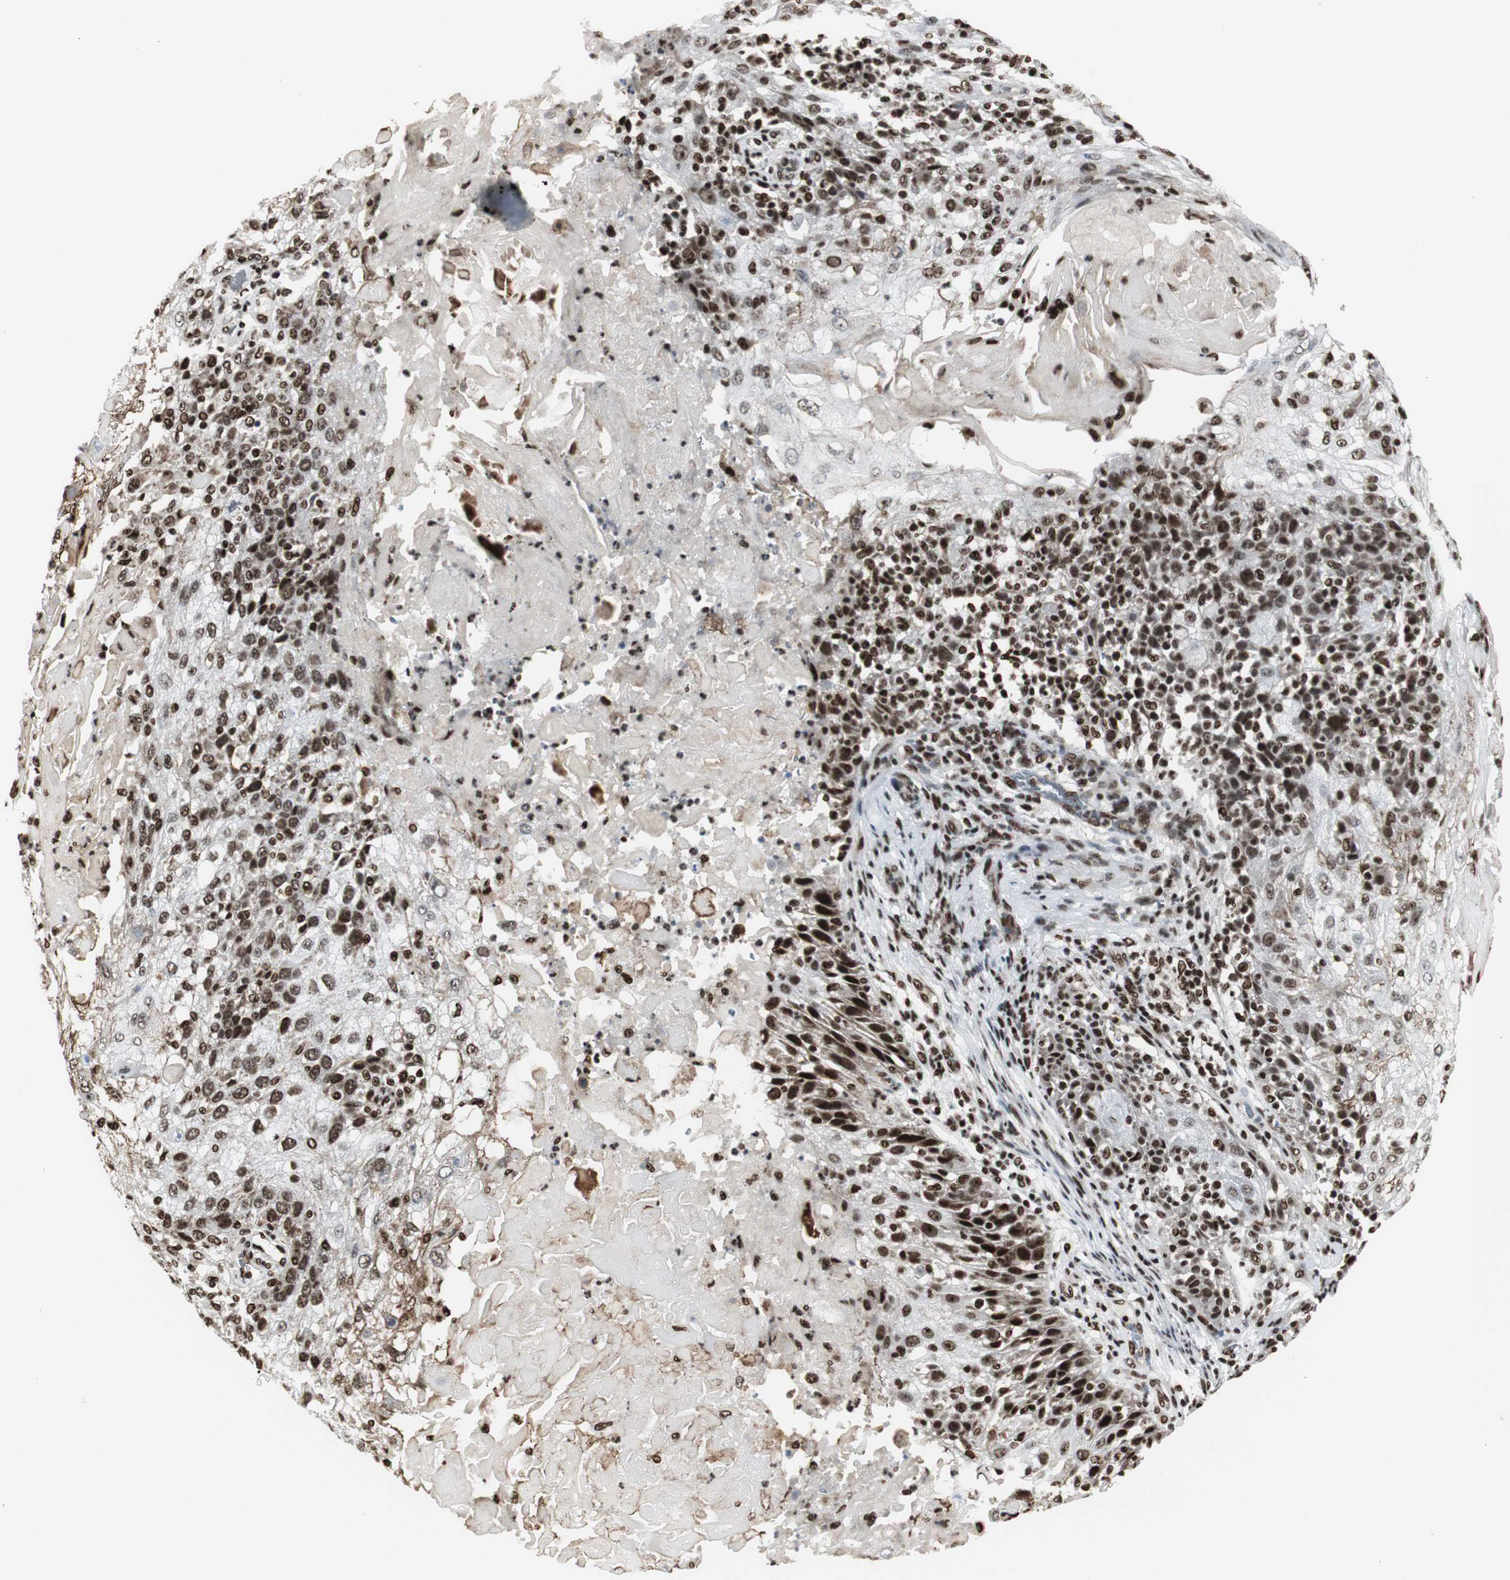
{"staining": {"intensity": "strong", "quantity": ">75%", "location": "cytoplasmic/membranous,nuclear"}, "tissue": "skin cancer", "cell_type": "Tumor cells", "image_type": "cancer", "snomed": [{"axis": "morphology", "description": "Normal tissue, NOS"}, {"axis": "morphology", "description": "Squamous cell carcinoma, NOS"}, {"axis": "topography", "description": "Skin"}], "caption": "Brown immunohistochemical staining in skin squamous cell carcinoma displays strong cytoplasmic/membranous and nuclear expression in about >75% of tumor cells.", "gene": "PARN", "patient": {"sex": "female", "age": 83}}